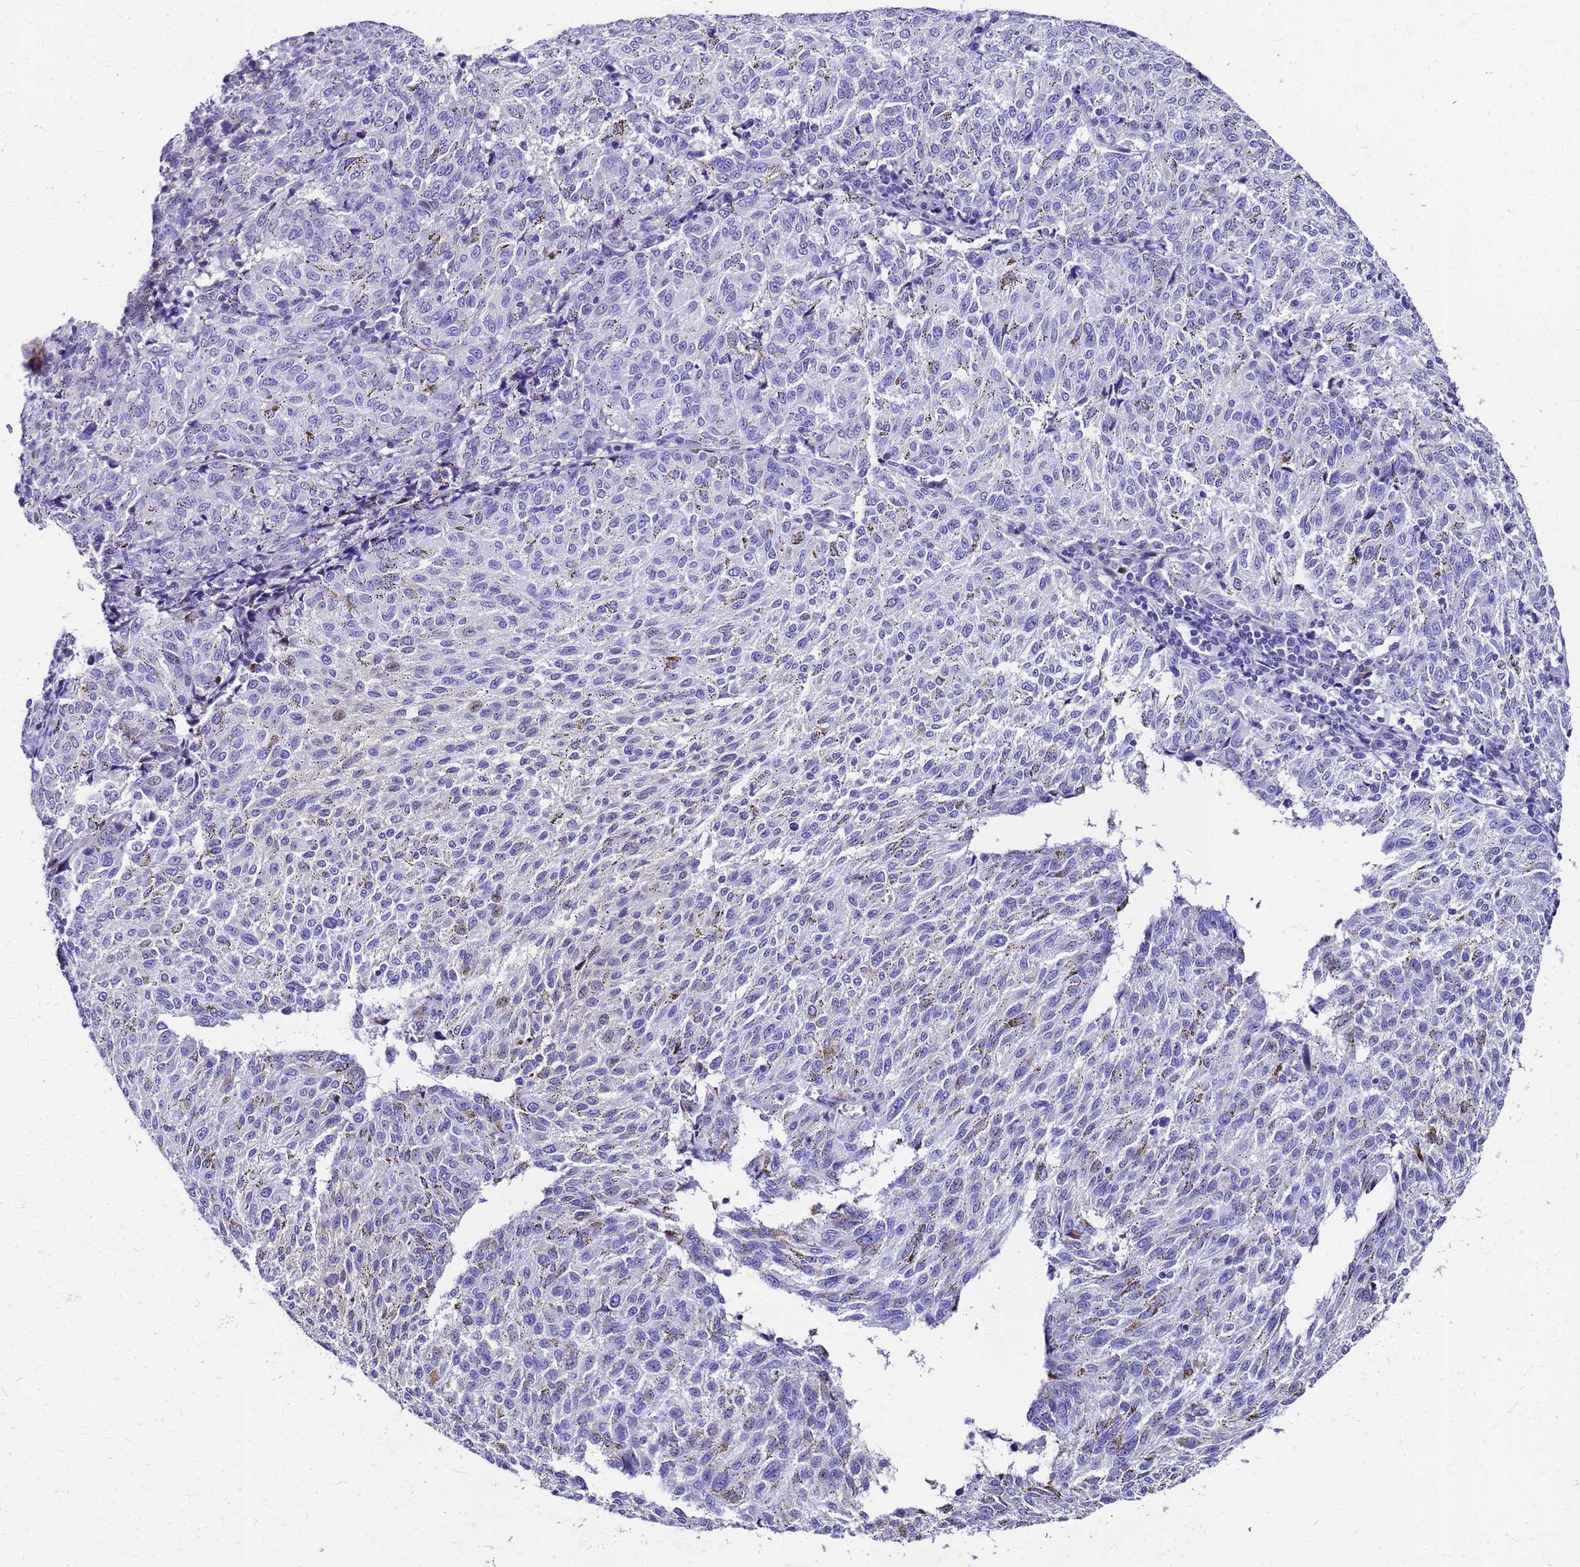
{"staining": {"intensity": "negative", "quantity": "none", "location": "none"}, "tissue": "melanoma", "cell_type": "Tumor cells", "image_type": "cancer", "snomed": [{"axis": "morphology", "description": "Malignant melanoma, NOS"}, {"axis": "topography", "description": "Skin"}], "caption": "The photomicrograph reveals no staining of tumor cells in melanoma.", "gene": "SMIM21", "patient": {"sex": "female", "age": 72}}